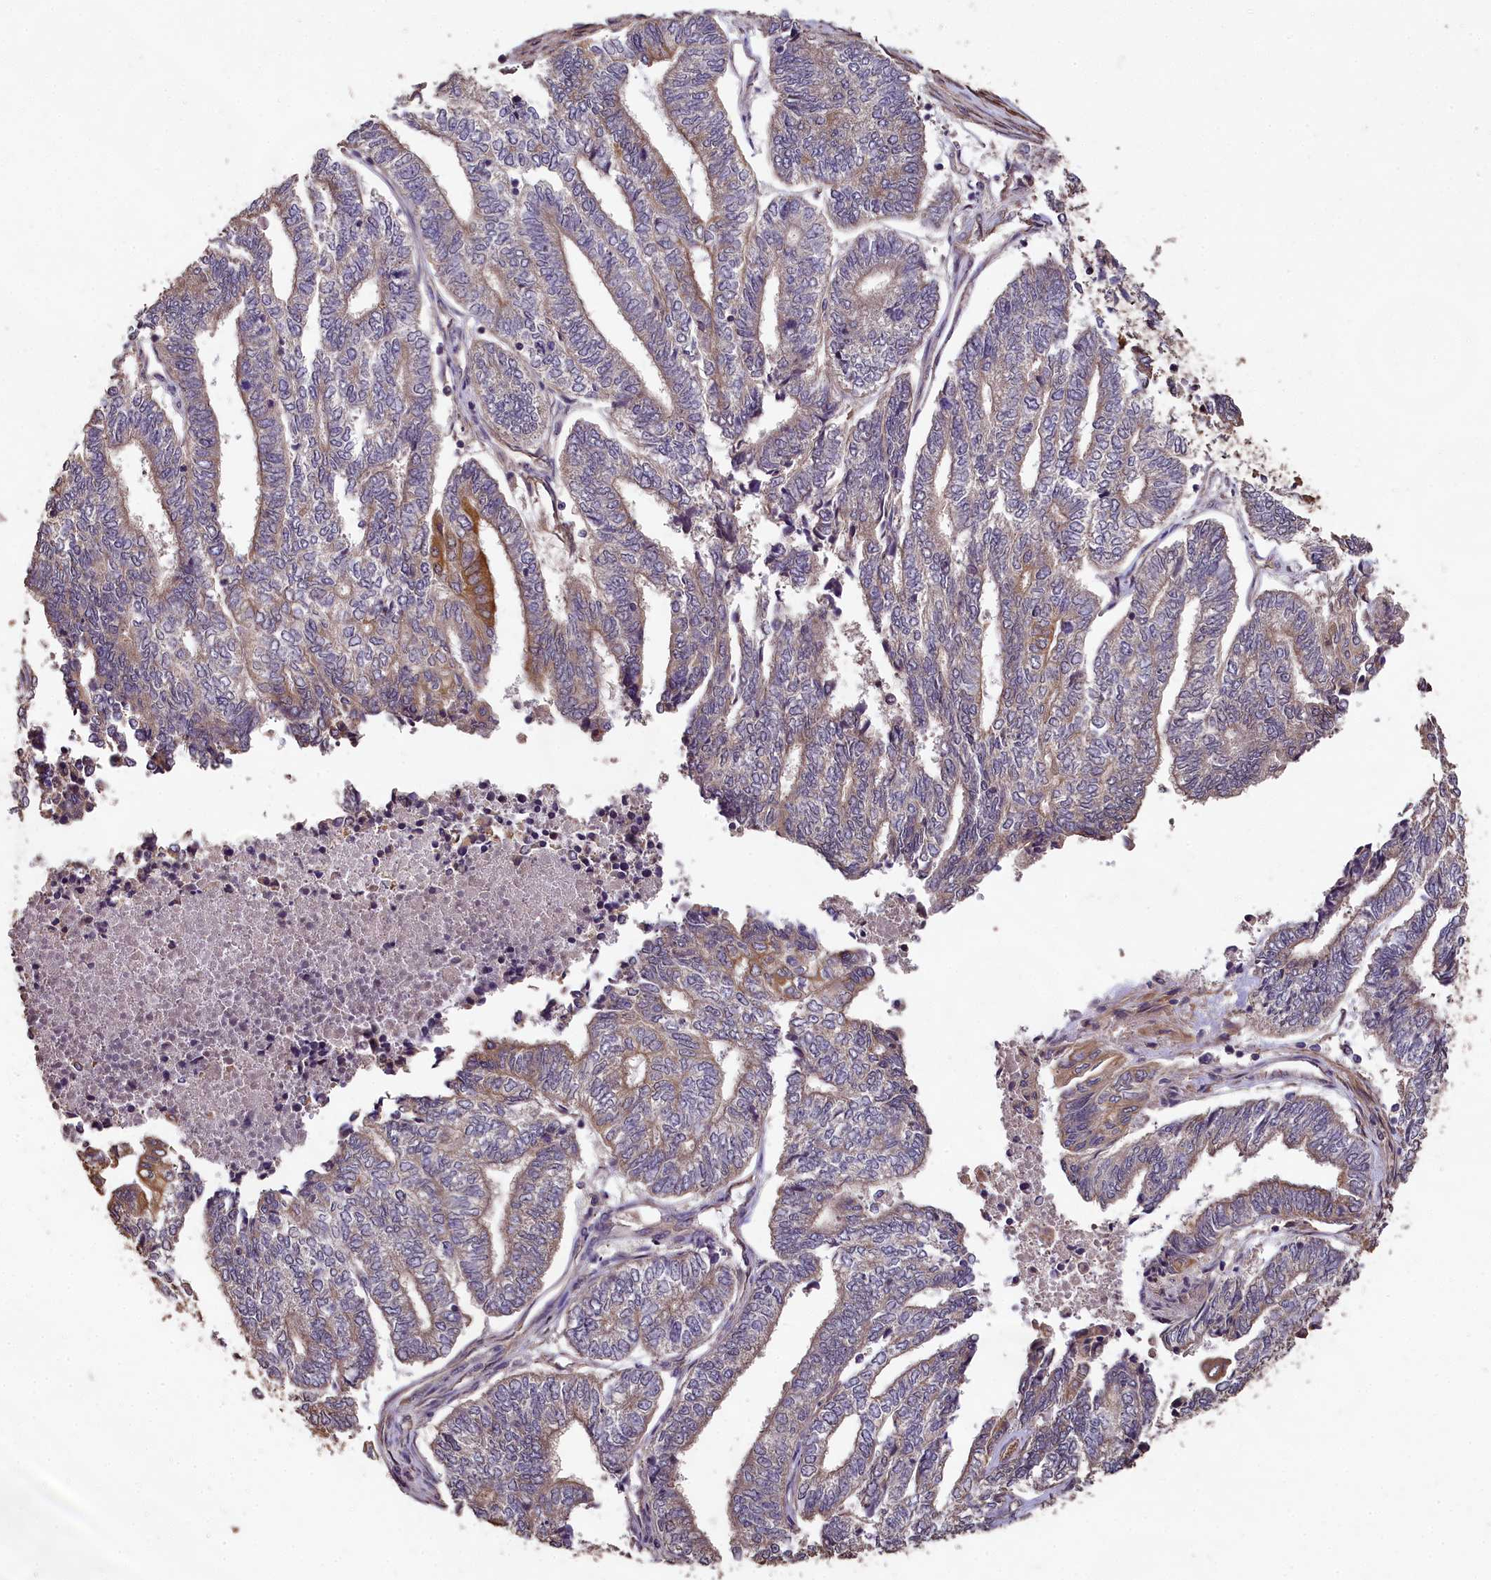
{"staining": {"intensity": "moderate", "quantity": "<25%", "location": "cytoplasmic/membranous"}, "tissue": "endometrial cancer", "cell_type": "Tumor cells", "image_type": "cancer", "snomed": [{"axis": "morphology", "description": "Adenocarcinoma, NOS"}, {"axis": "topography", "description": "Uterus"}, {"axis": "topography", "description": "Endometrium"}], "caption": "Immunohistochemical staining of human endometrial cancer demonstrates low levels of moderate cytoplasmic/membranous protein expression in about <25% of tumor cells. Nuclei are stained in blue.", "gene": "CHD9", "patient": {"sex": "female", "age": 70}}